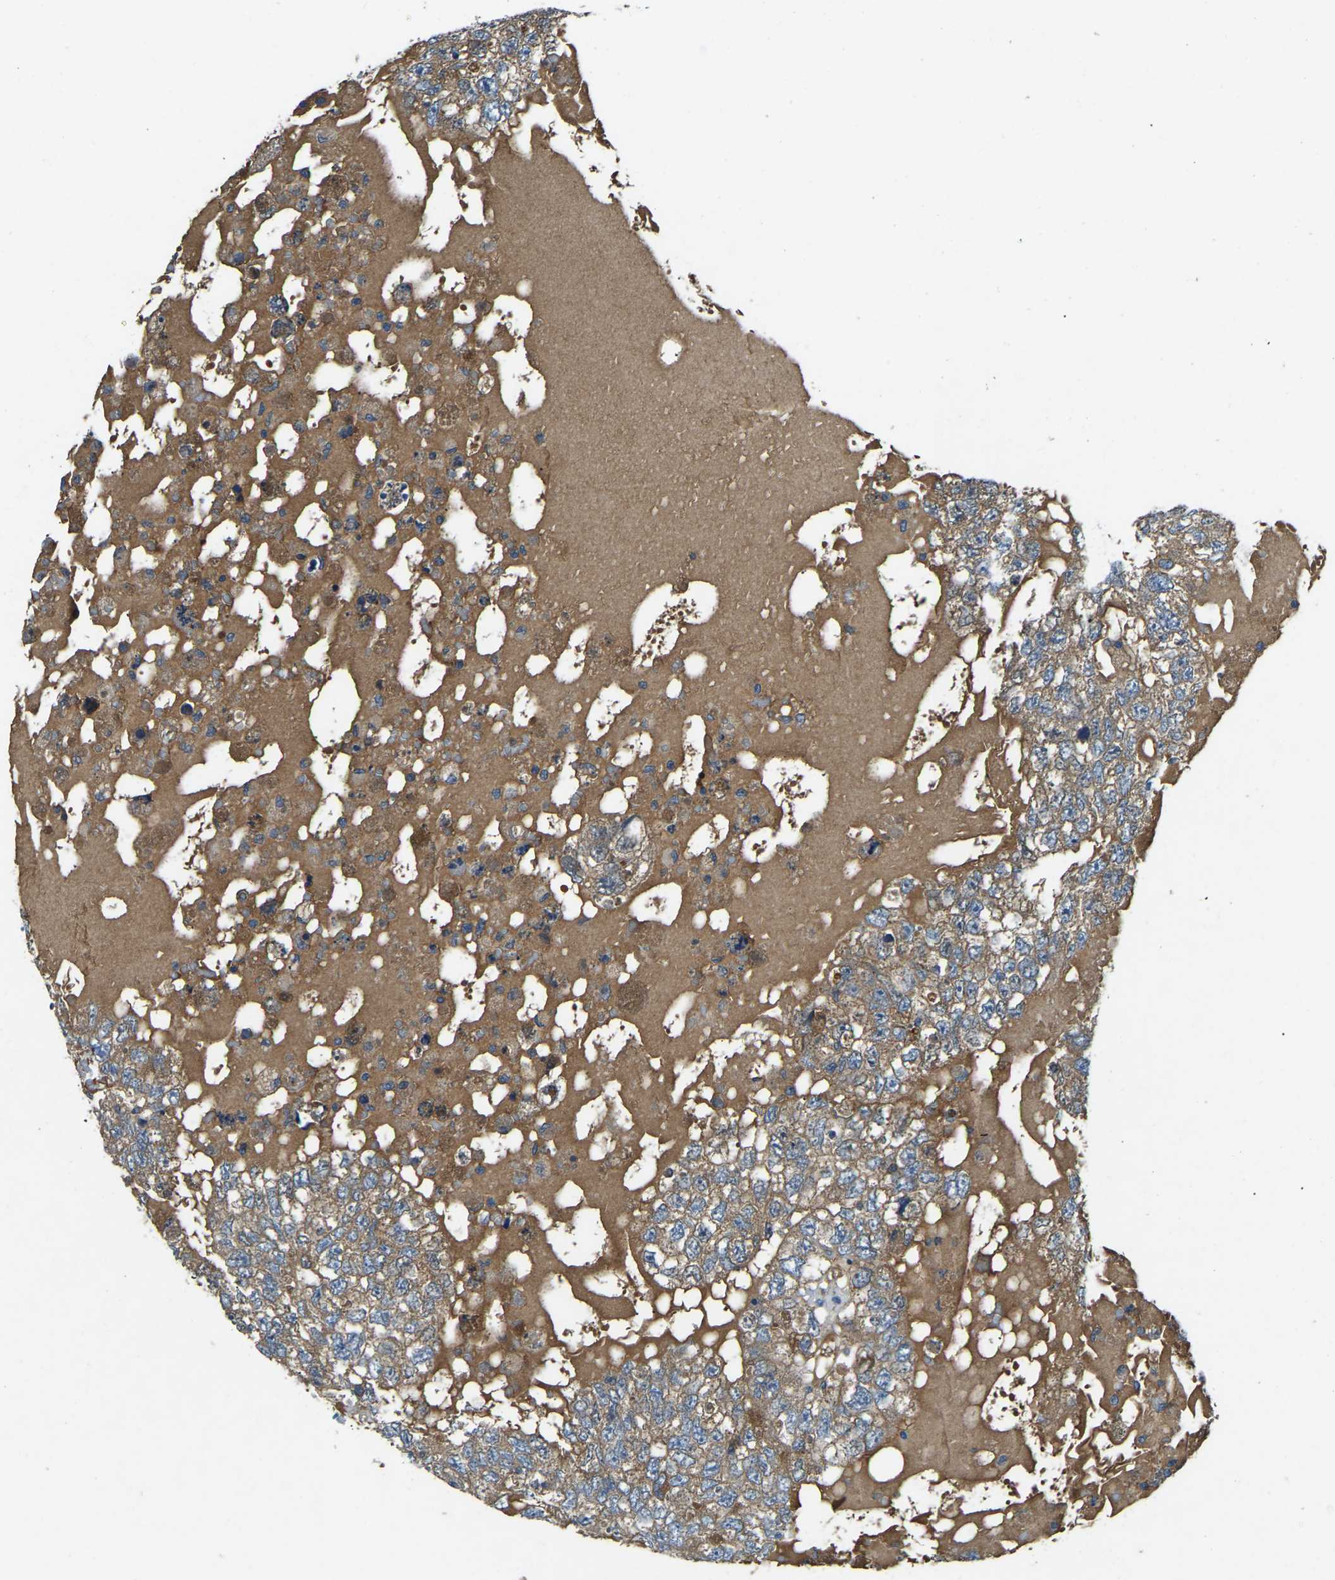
{"staining": {"intensity": "moderate", "quantity": ">75%", "location": "cytoplasmic/membranous"}, "tissue": "testis cancer", "cell_type": "Tumor cells", "image_type": "cancer", "snomed": [{"axis": "morphology", "description": "Carcinoma, Embryonal, NOS"}, {"axis": "topography", "description": "Testis"}], "caption": "Protein analysis of testis embryonal carcinoma tissue displays moderate cytoplasmic/membranous positivity in about >75% of tumor cells.", "gene": "ATP8B1", "patient": {"sex": "male", "age": 36}}